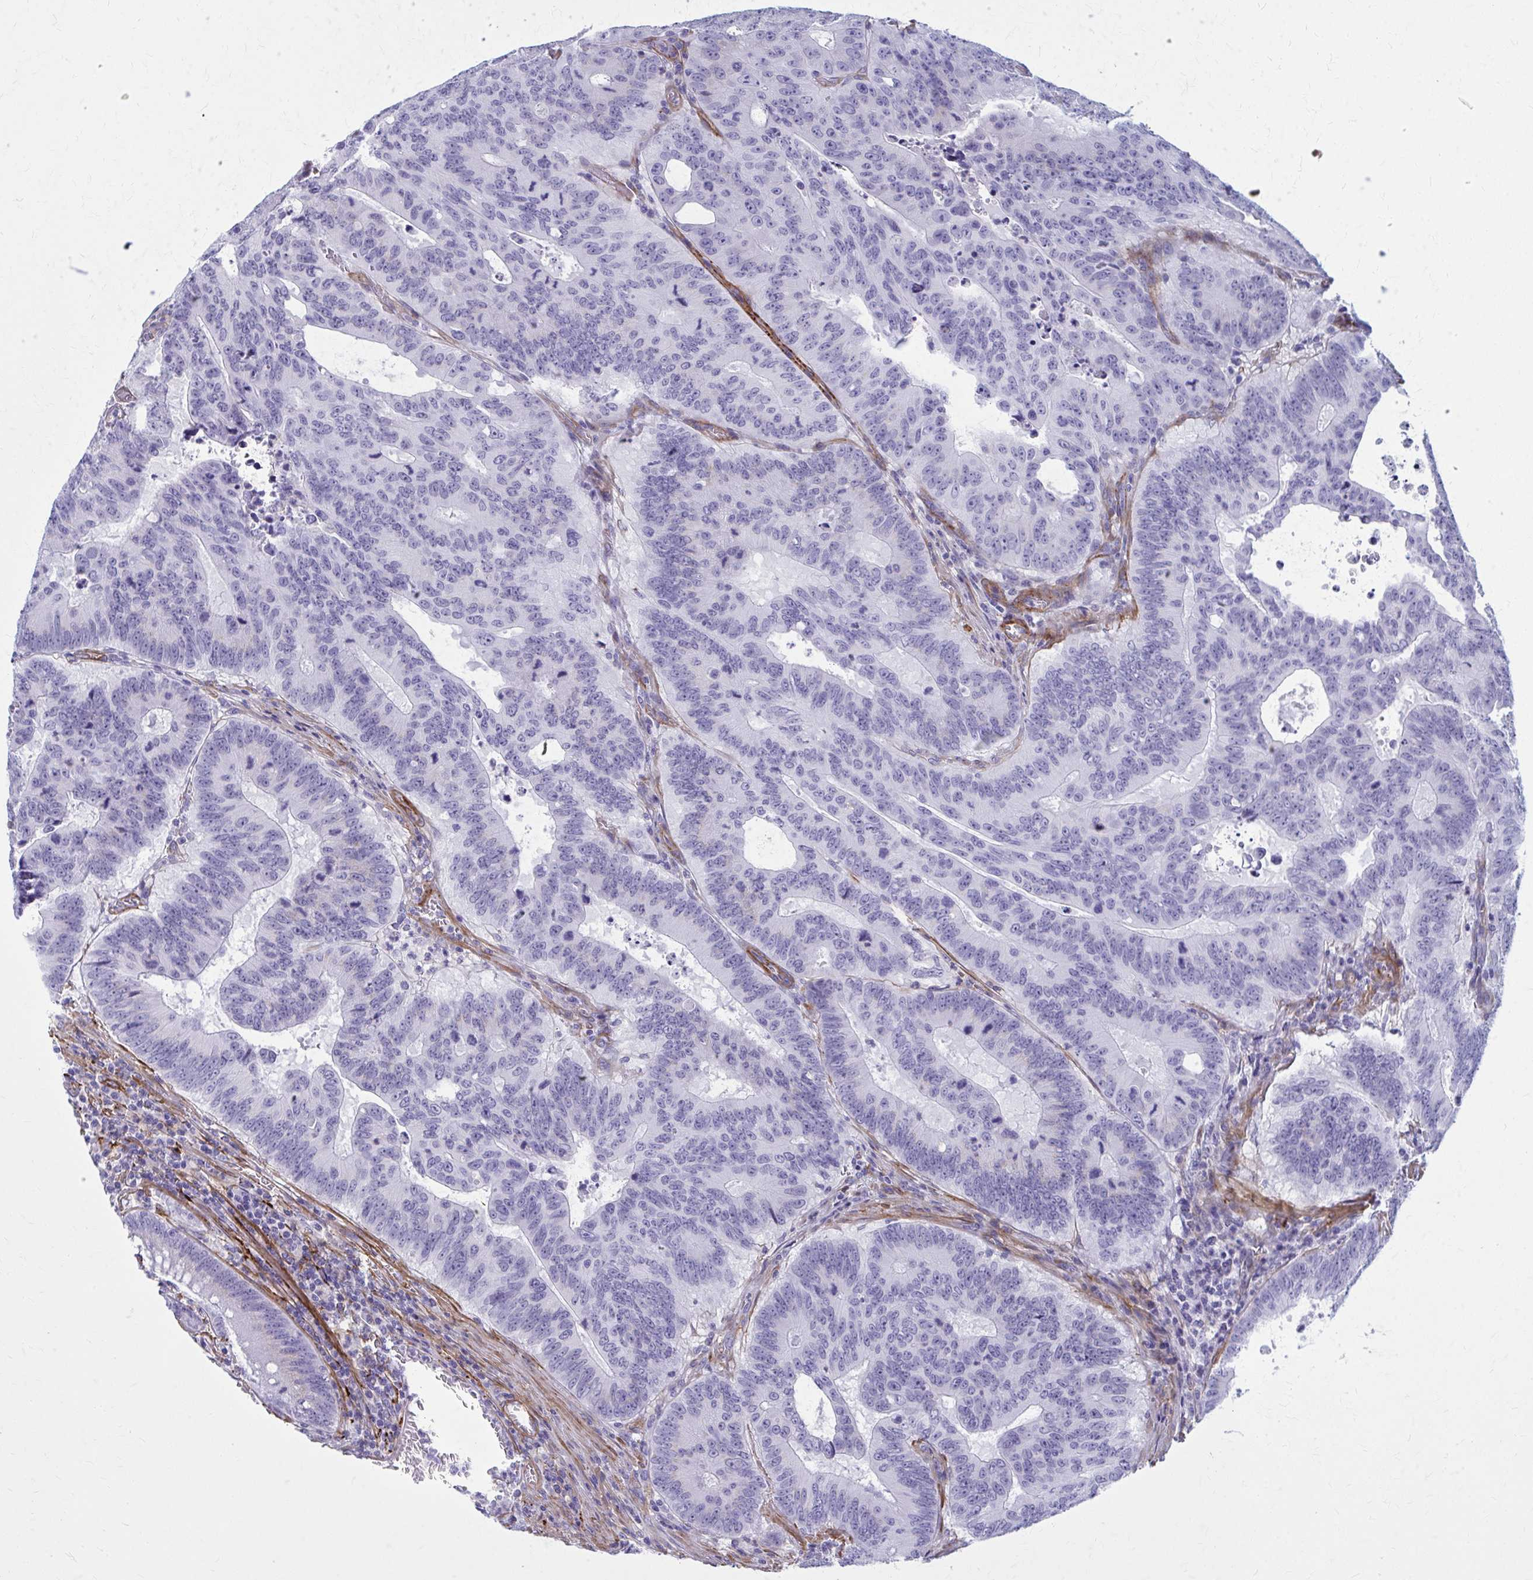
{"staining": {"intensity": "negative", "quantity": "none", "location": "none"}, "tissue": "colorectal cancer", "cell_type": "Tumor cells", "image_type": "cancer", "snomed": [{"axis": "morphology", "description": "Adenocarcinoma, NOS"}, {"axis": "topography", "description": "Colon"}], "caption": "This is an IHC image of colorectal cancer. There is no positivity in tumor cells.", "gene": "AKAP12", "patient": {"sex": "male", "age": 62}}